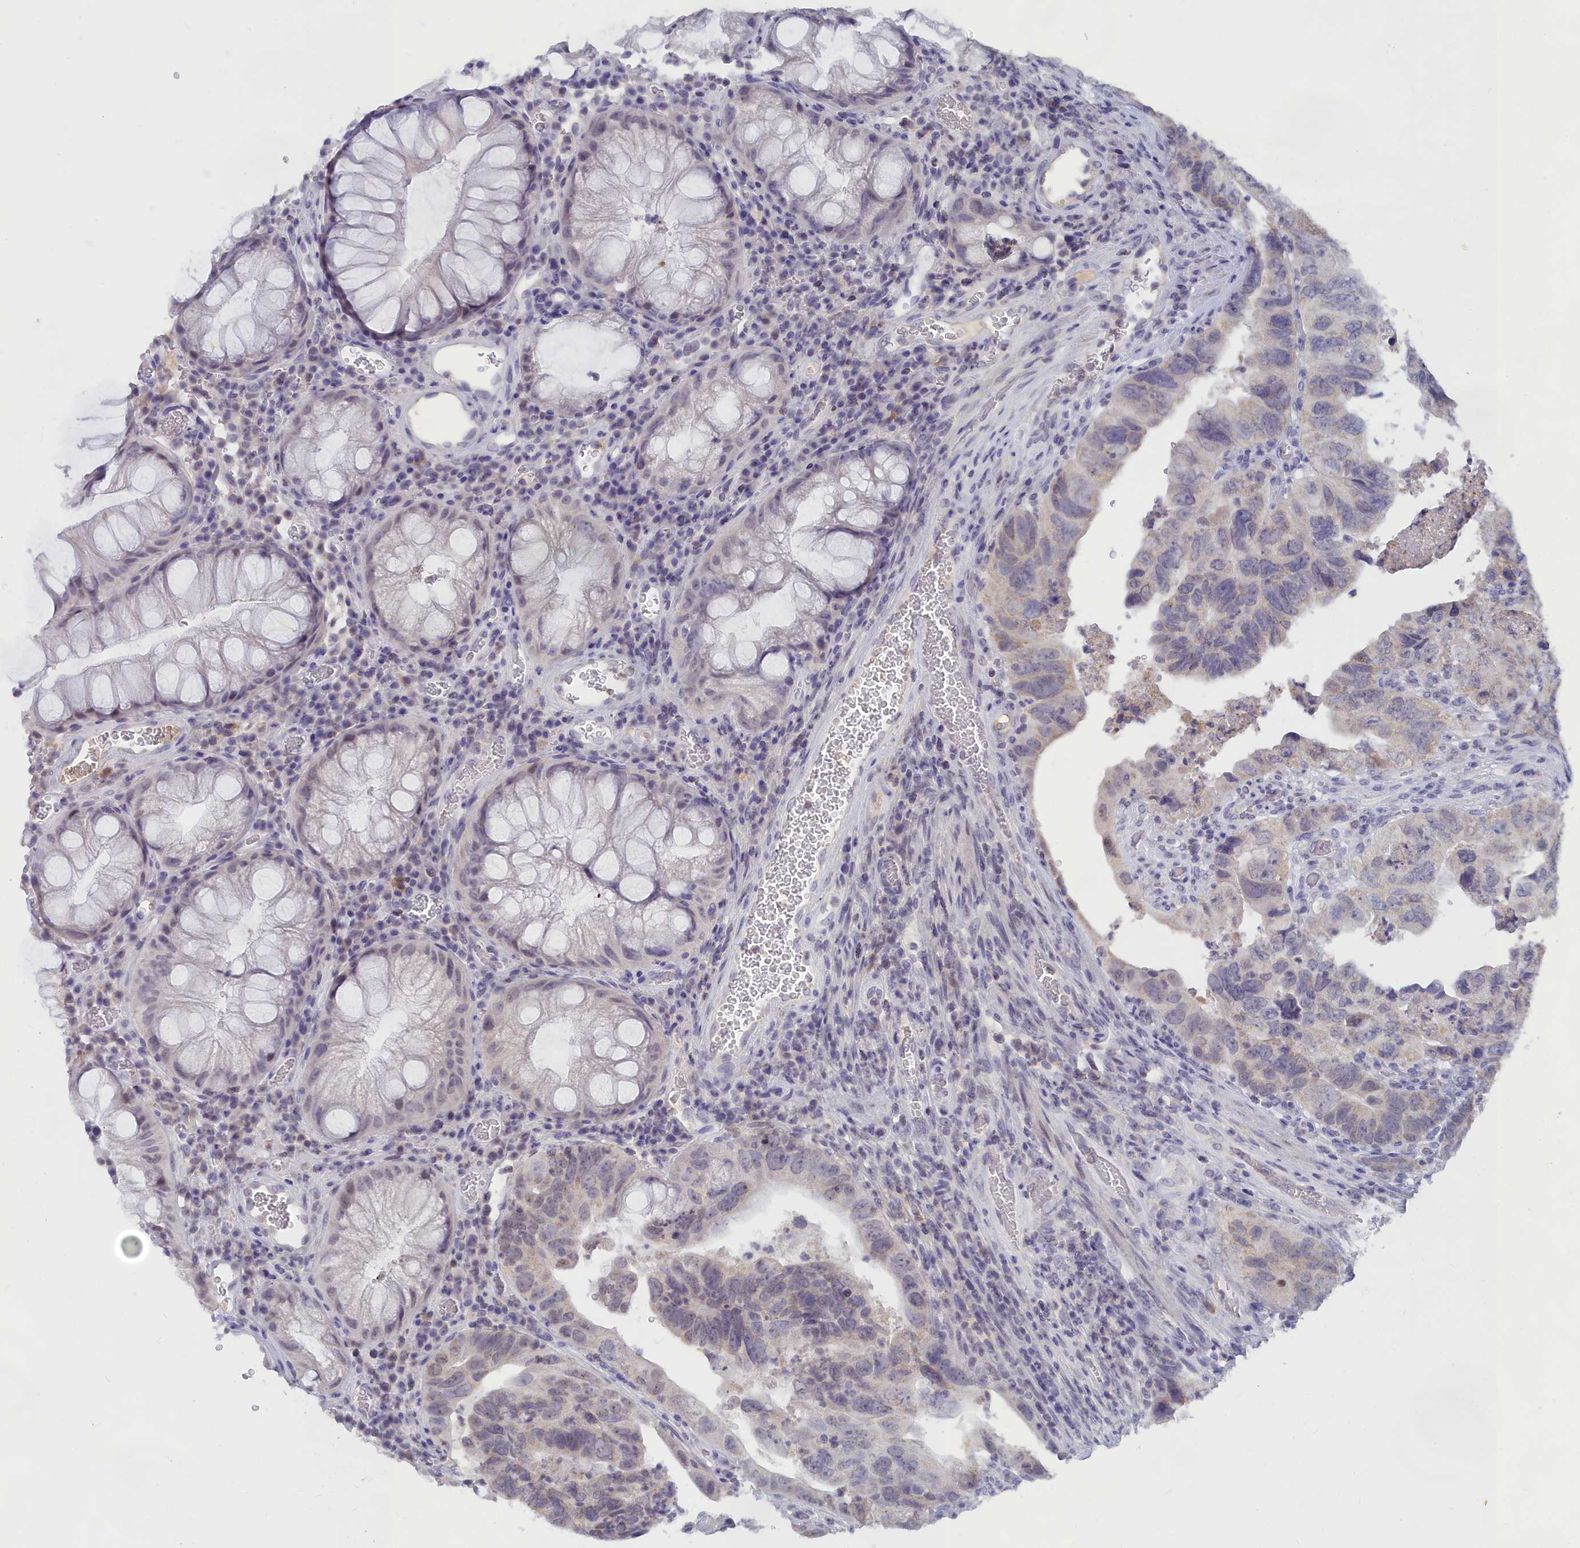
{"staining": {"intensity": "weak", "quantity": "<25%", "location": "cytoplasmic/membranous"}, "tissue": "colorectal cancer", "cell_type": "Tumor cells", "image_type": "cancer", "snomed": [{"axis": "morphology", "description": "Adenocarcinoma, NOS"}, {"axis": "topography", "description": "Rectum"}], "caption": "Immunohistochemistry (IHC) histopathology image of neoplastic tissue: human colorectal adenocarcinoma stained with DAB demonstrates no significant protein expression in tumor cells. (DAB immunohistochemistry with hematoxylin counter stain).", "gene": "LRIF1", "patient": {"sex": "male", "age": 63}}